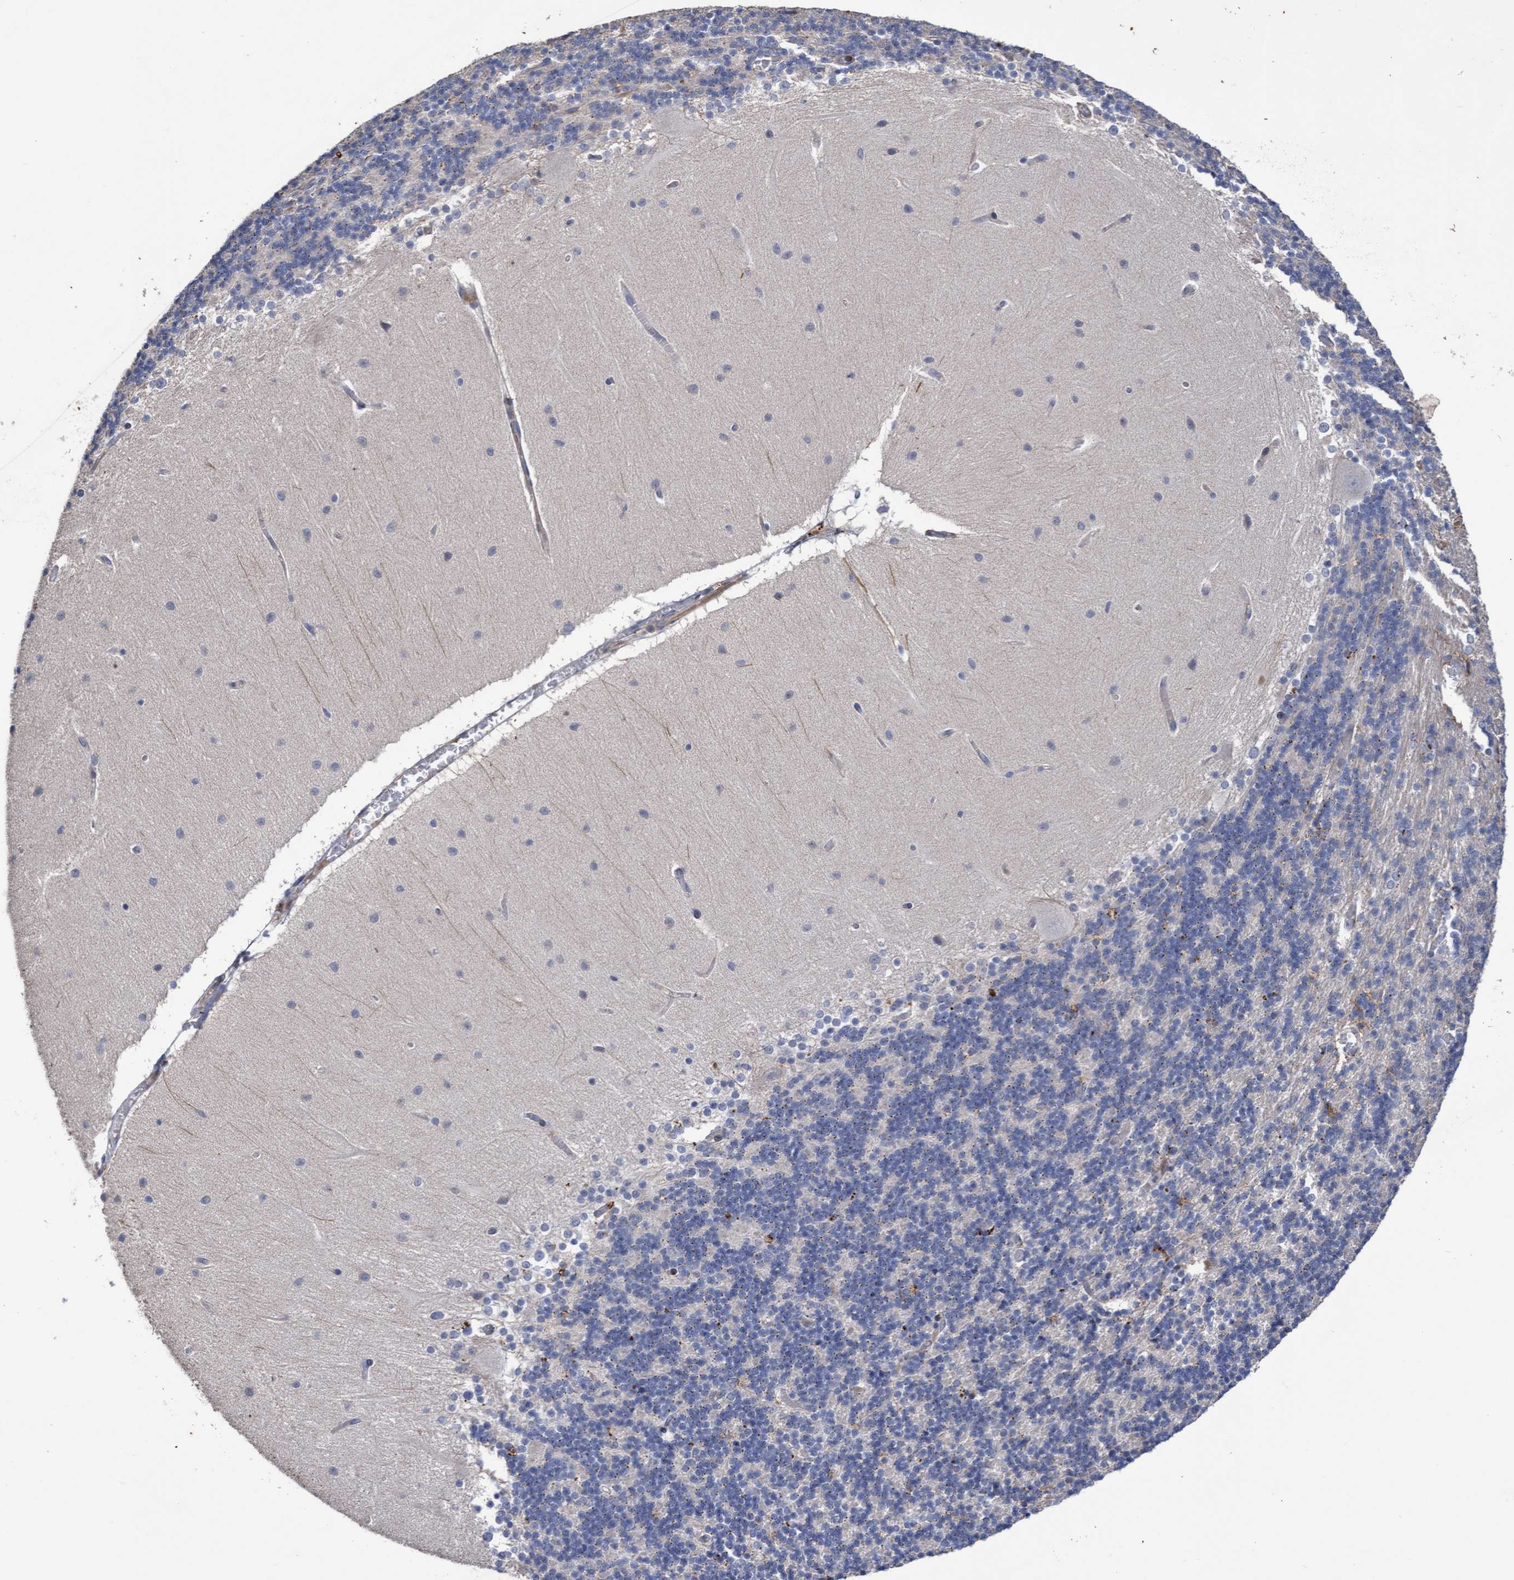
{"staining": {"intensity": "negative", "quantity": "none", "location": "none"}, "tissue": "cerebellum", "cell_type": "Cells in granular layer", "image_type": "normal", "snomed": [{"axis": "morphology", "description": "Normal tissue, NOS"}, {"axis": "topography", "description": "Cerebellum"}], "caption": "The image exhibits no staining of cells in granular layer in benign cerebellum.", "gene": "KRT24", "patient": {"sex": "female", "age": 54}}